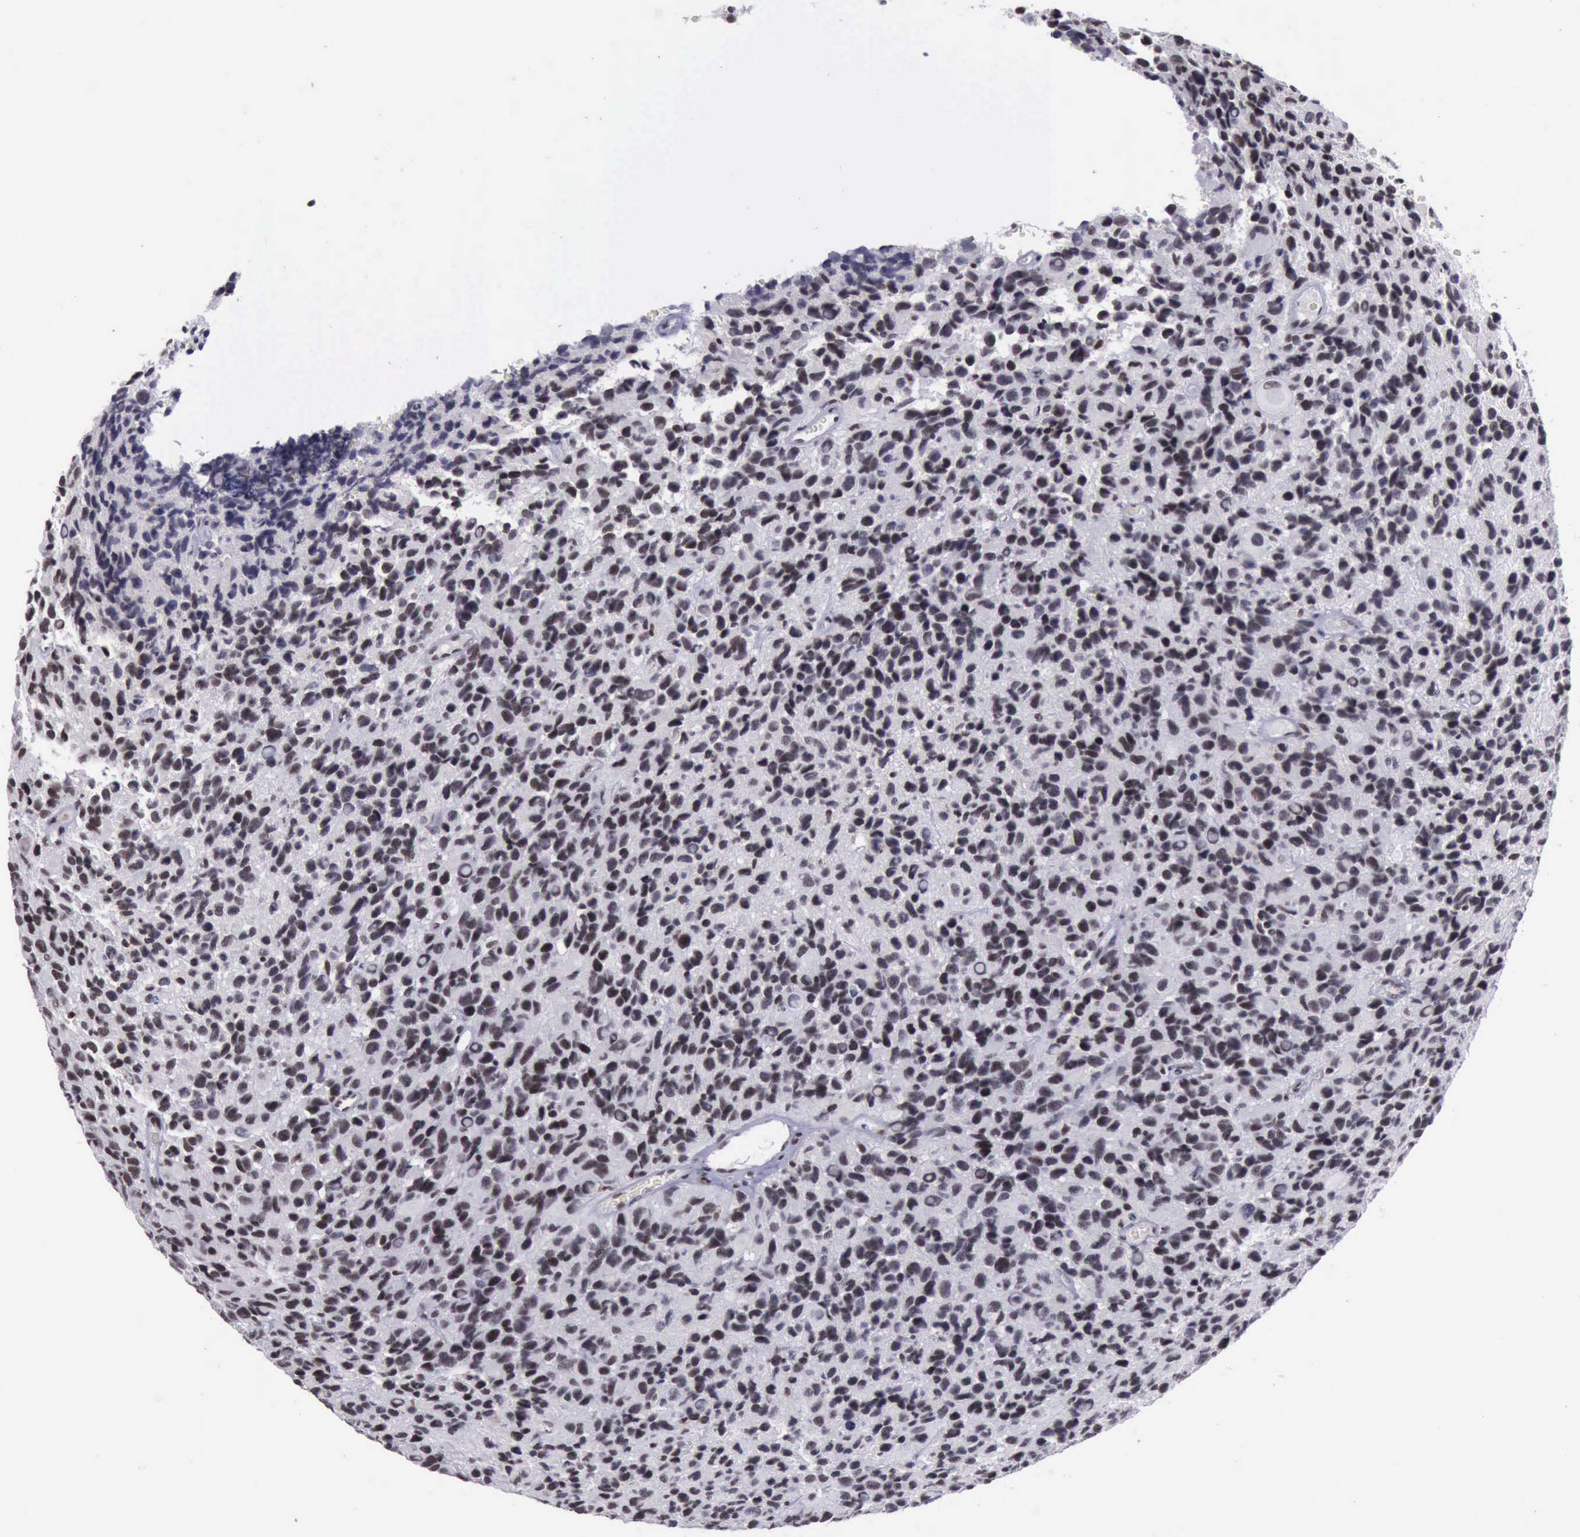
{"staining": {"intensity": "moderate", "quantity": "25%-75%", "location": "nuclear"}, "tissue": "glioma", "cell_type": "Tumor cells", "image_type": "cancer", "snomed": [{"axis": "morphology", "description": "Glioma, malignant, High grade"}, {"axis": "topography", "description": "Brain"}], "caption": "Glioma stained with a brown dye displays moderate nuclear positive staining in approximately 25%-75% of tumor cells.", "gene": "YY1", "patient": {"sex": "male", "age": 77}}